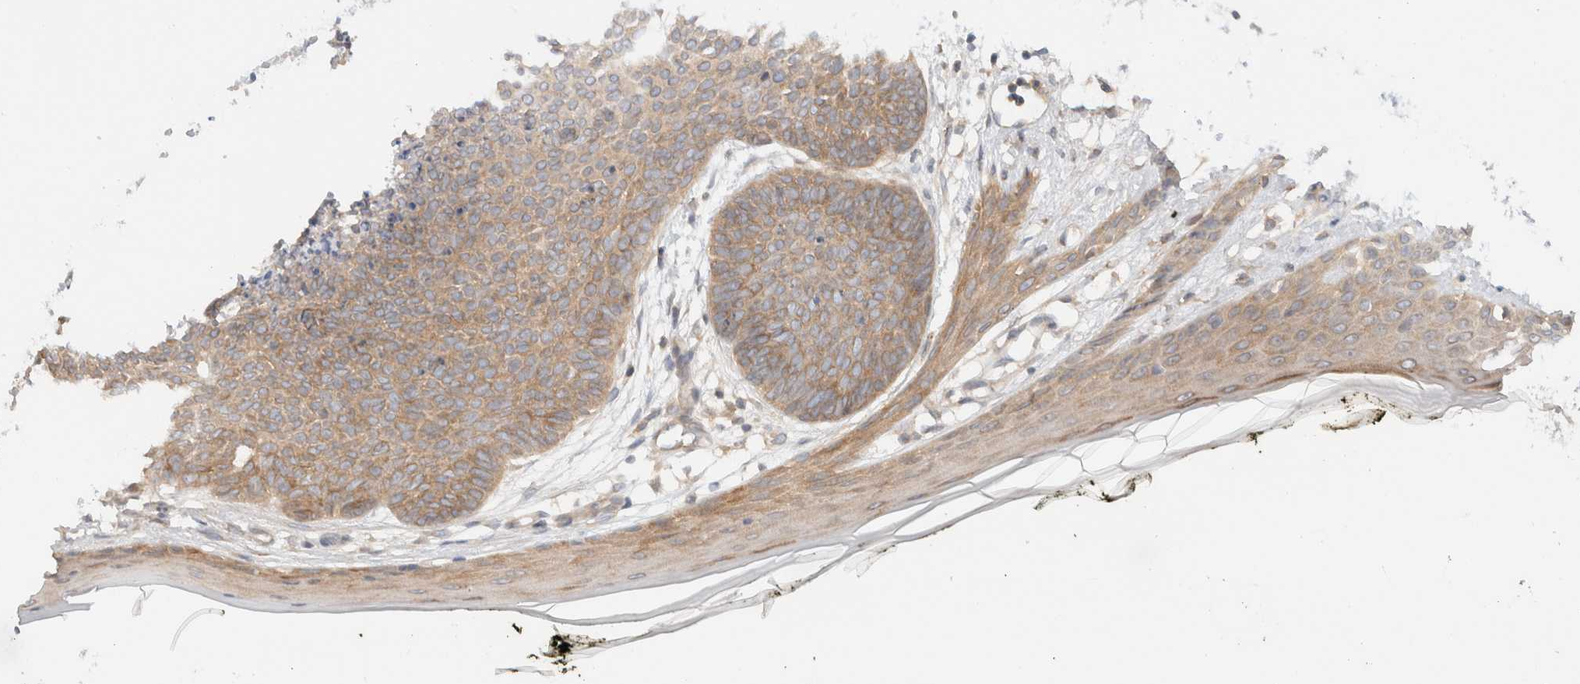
{"staining": {"intensity": "weak", "quantity": ">75%", "location": "cytoplasmic/membranous"}, "tissue": "skin cancer", "cell_type": "Tumor cells", "image_type": "cancer", "snomed": [{"axis": "morphology", "description": "Normal tissue, NOS"}, {"axis": "morphology", "description": "Basal cell carcinoma"}, {"axis": "topography", "description": "Skin"}], "caption": "This is an image of immunohistochemistry (IHC) staining of skin cancer, which shows weak expression in the cytoplasmic/membranous of tumor cells.", "gene": "MARK3", "patient": {"sex": "male", "age": 50}}